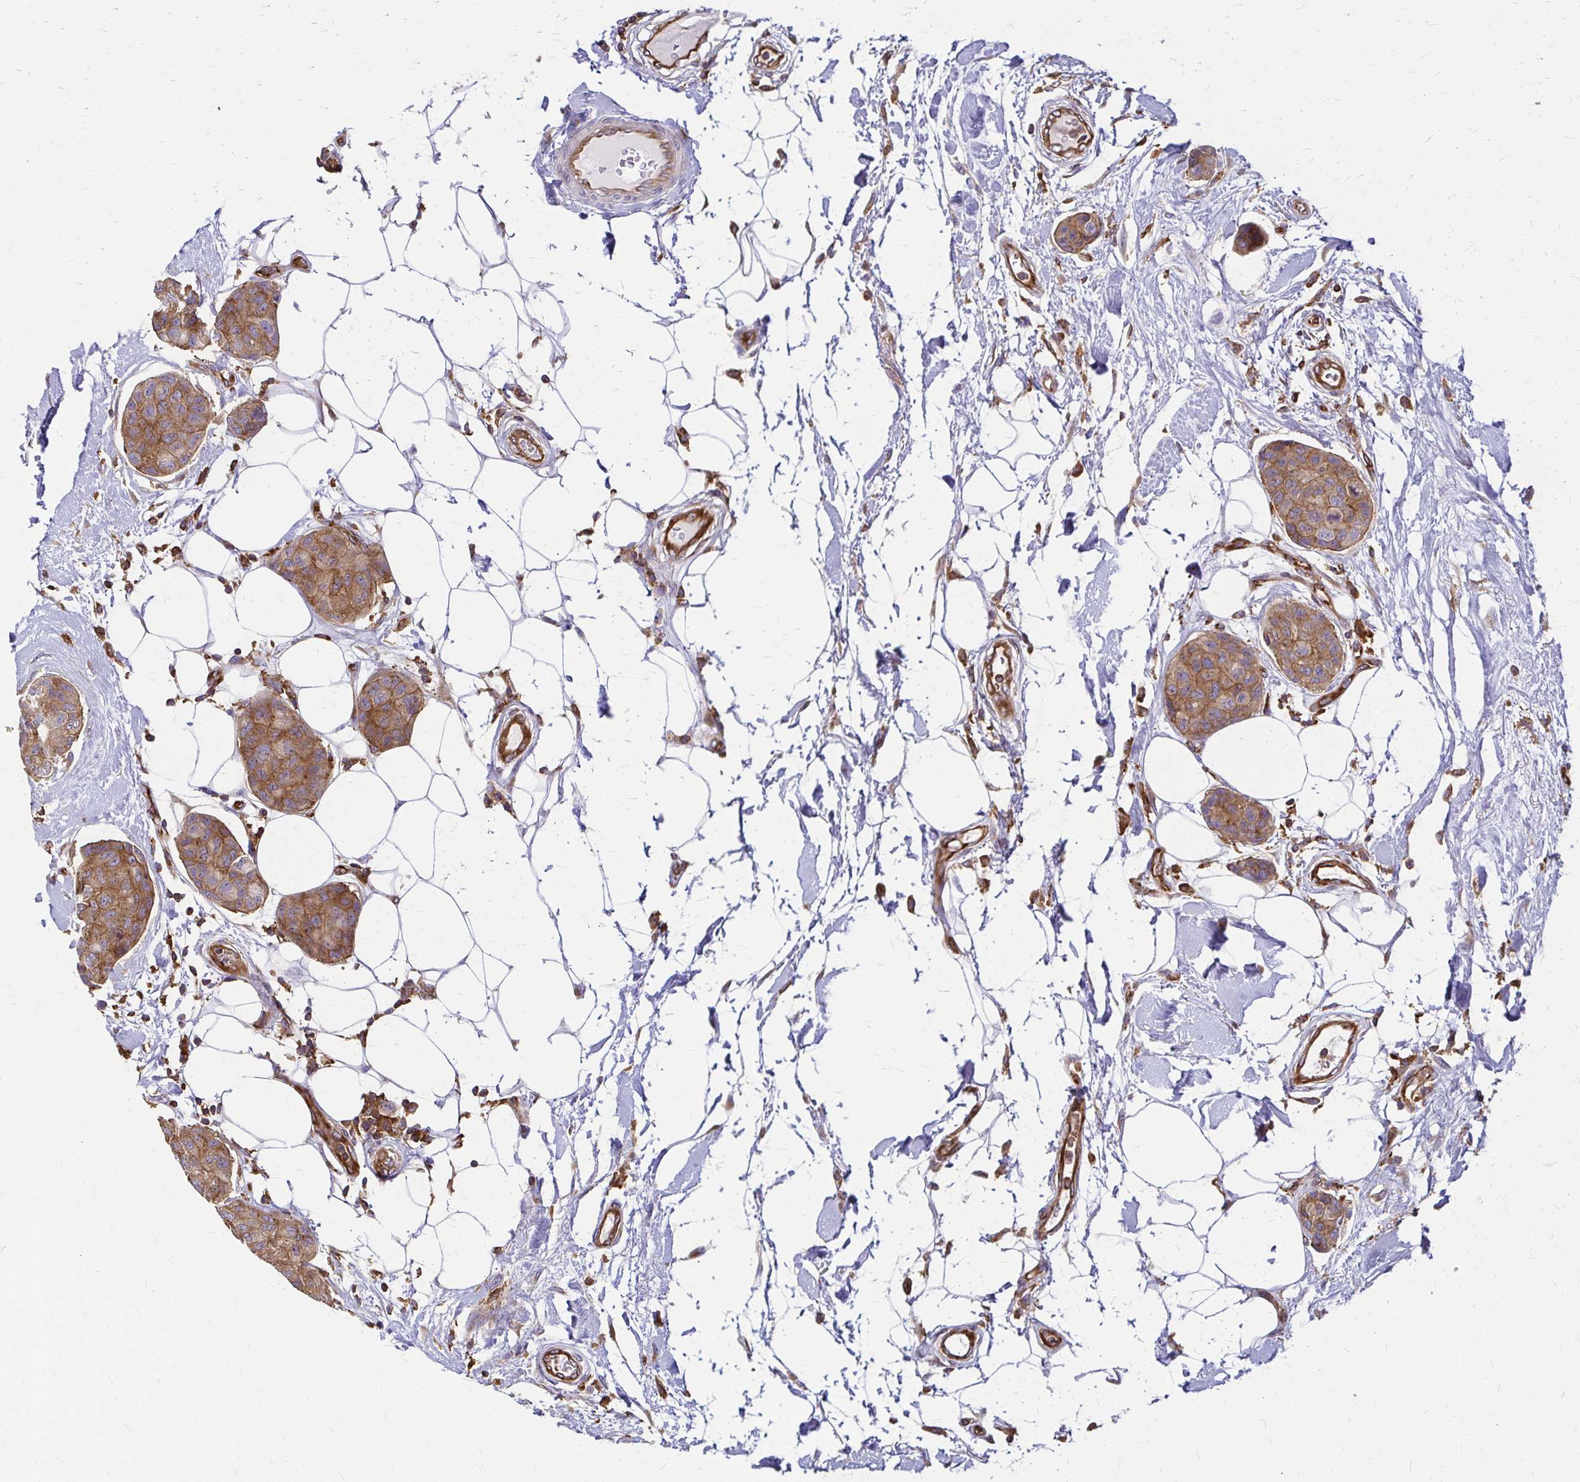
{"staining": {"intensity": "moderate", "quantity": ">75%", "location": "cytoplasmic/membranous"}, "tissue": "breast cancer", "cell_type": "Tumor cells", "image_type": "cancer", "snomed": [{"axis": "morphology", "description": "Duct carcinoma"}, {"axis": "topography", "description": "Breast"}, {"axis": "topography", "description": "Lymph node"}], "caption": "Moderate cytoplasmic/membranous protein expression is identified in about >75% of tumor cells in invasive ductal carcinoma (breast).", "gene": "WASF2", "patient": {"sex": "female", "age": 80}}